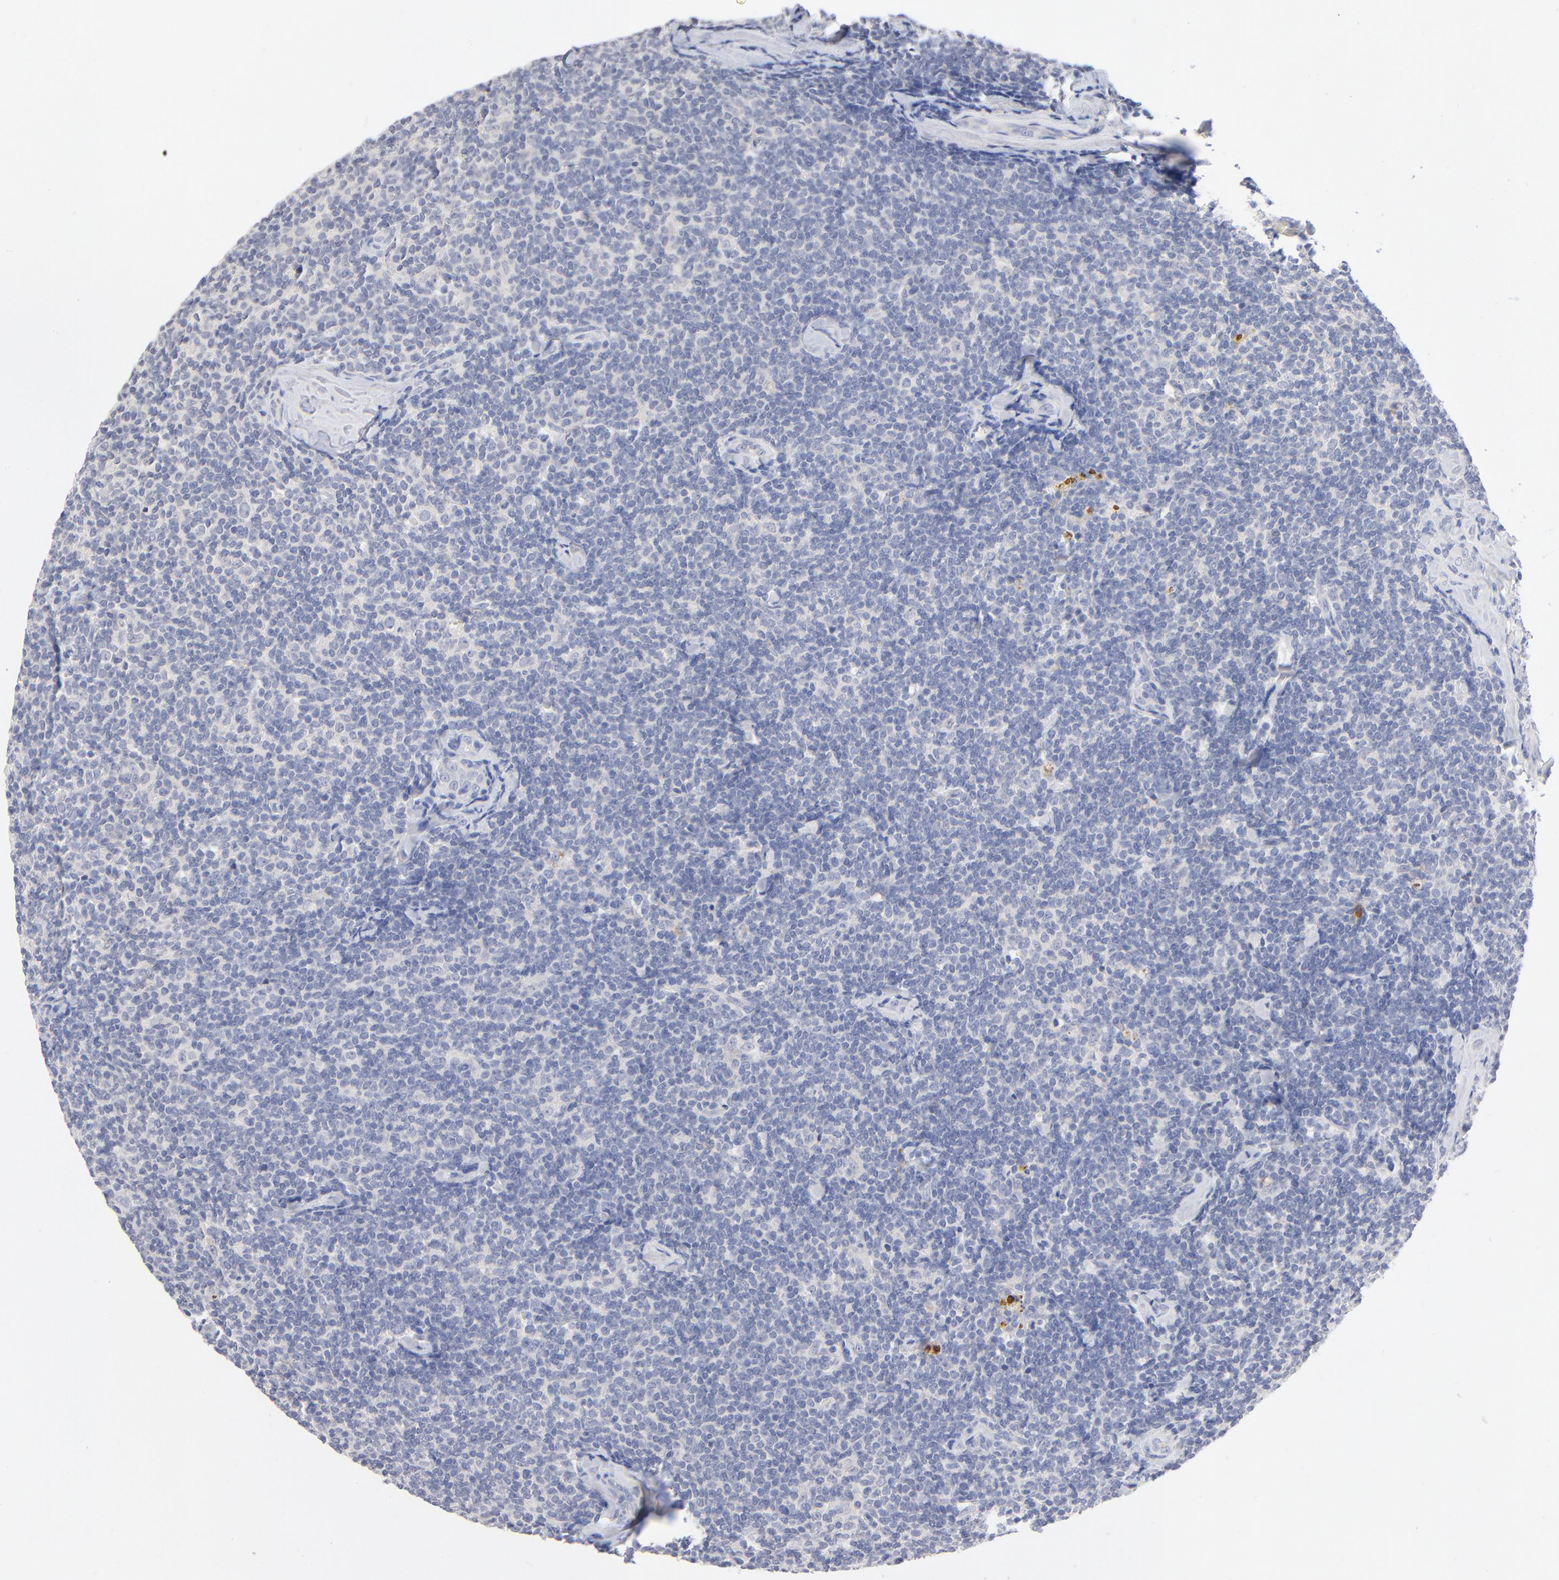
{"staining": {"intensity": "negative", "quantity": "none", "location": "none"}, "tissue": "lymphoma", "cell_type": "Tumor cells", "image_type": "cancer", "snomed": [{"axis": "morphology", "description": "Malignant lymphoma, non-Hodgkin's type, Low grade"}, {"axis": "topography", "description": "Lymph node"}], "caption": "Protein analysis of malignant lymphoma, non-Hodgkin's type (low-grade) shows no significant positivity in tumor cells.", "gene": "F12", "patient": {"sex": "female", "age": 56}}